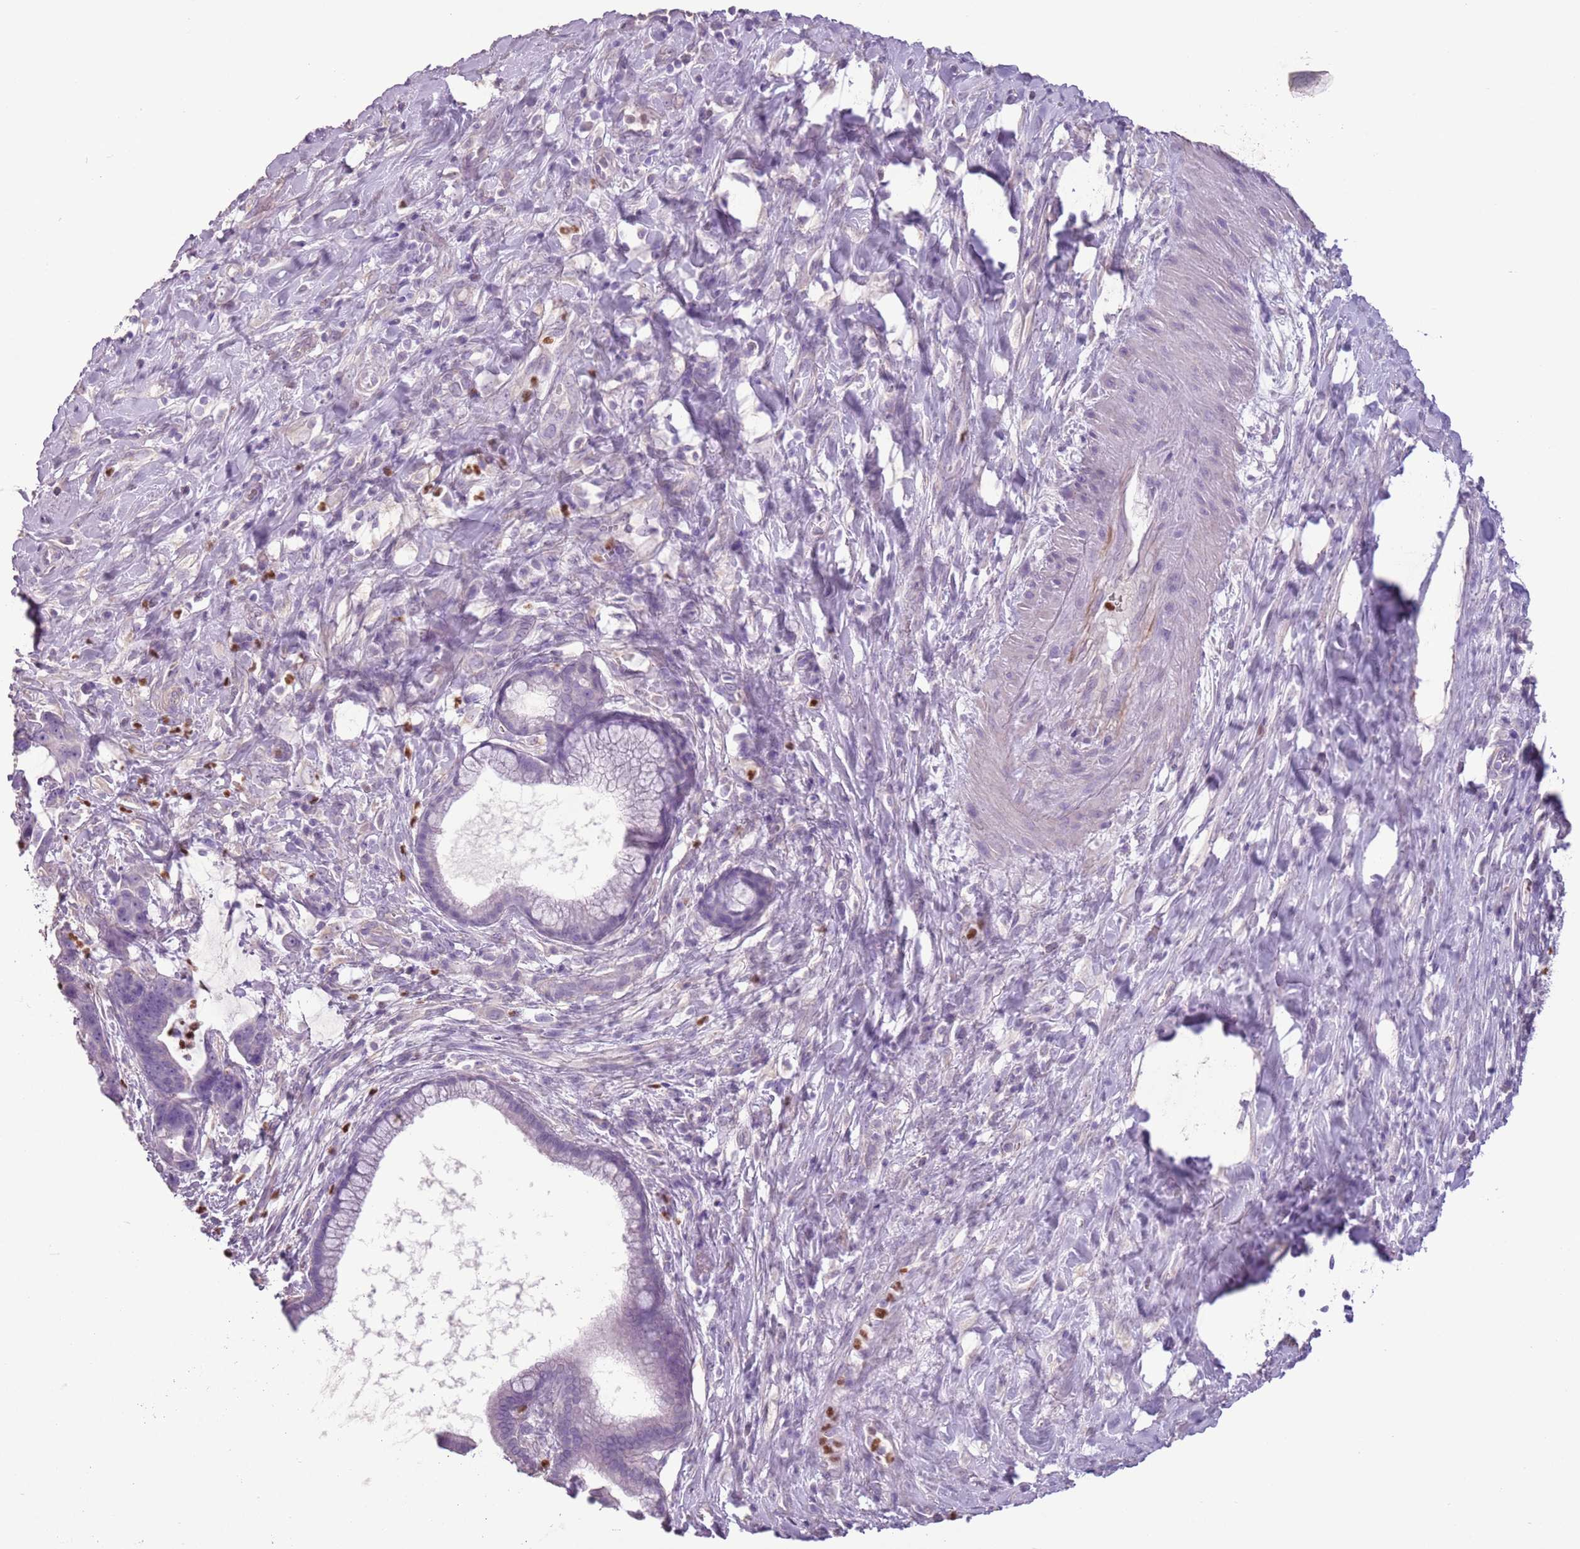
{"staining": {"intensity": "negative", "quantity": "none", "location": "none"}, "tissue": "pancreatic cancer", "cell_type": "Tumor cells", "image_type": "cancer", "snomed": [{"axis": "morphology", "description": "Adenocarcinoma, NOS"}, {"axis": "topography", "description": "Pancreas"}], "caption": "The IHC image has no significant positivity in tumor cells of adenocarcinoma (pancreatic) tissue. The staining is performed using DAB brown chromogen with nuclei counter-stained in using hematoxylin.", "gene": "CELF6", "patient": {"sex": "female", "age": 83}}